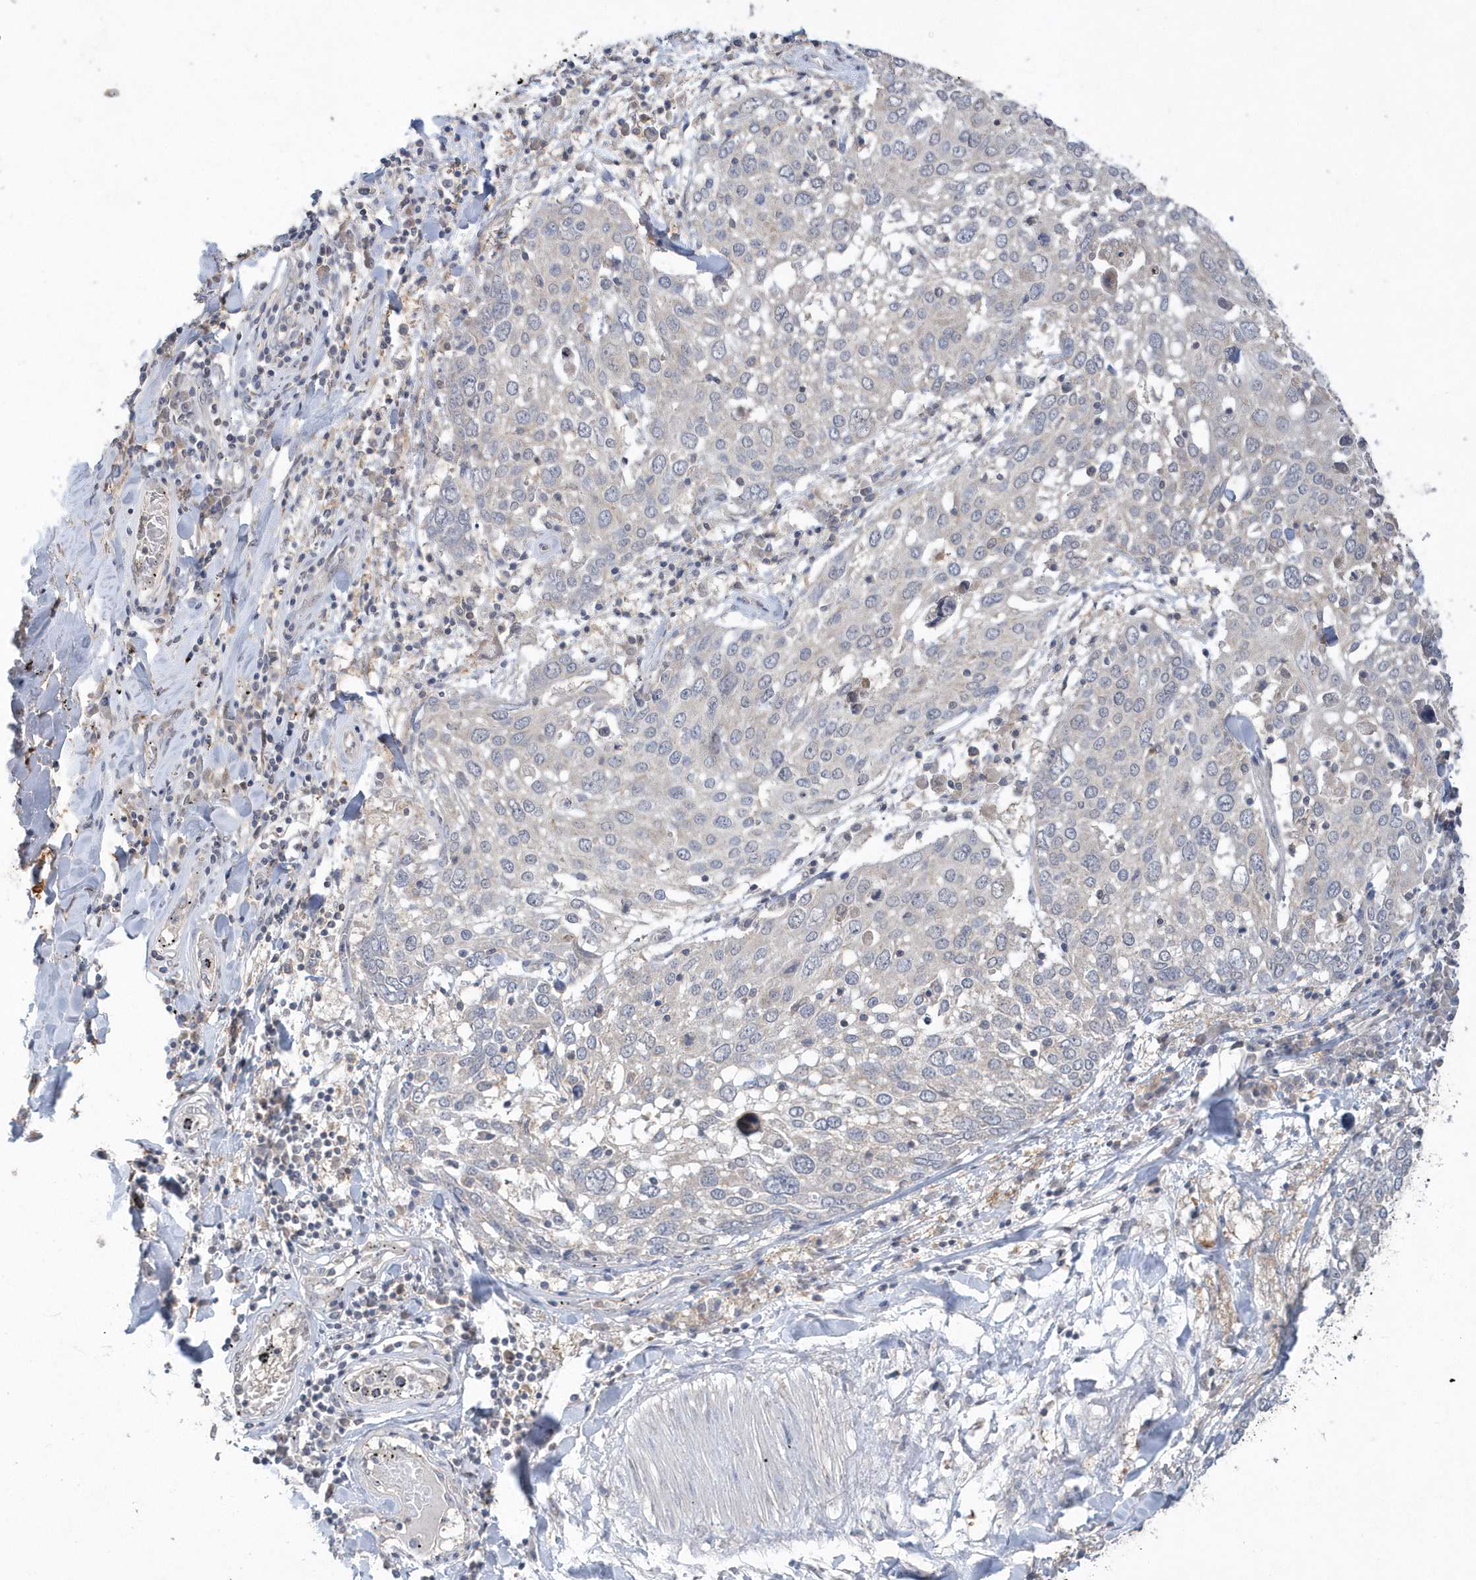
{"staining": {"intensity": "negative", "quantity": "none", "location": "none"}, "tissue": "lung cancer", "cell_type": "Tumor cells", "image_type": "cancer", "snomed": [{"axis": "morphology", "description": "Squamous cell carcinoma, NOS"}, {"axis": "topography", "description": "Lung"}], "caption": "Tumor cells show no significant staining in lung cancer (squamous cell carcinoma).", "gene": "AKR7A2", "patient": {"sex": "male", "age": 65}}